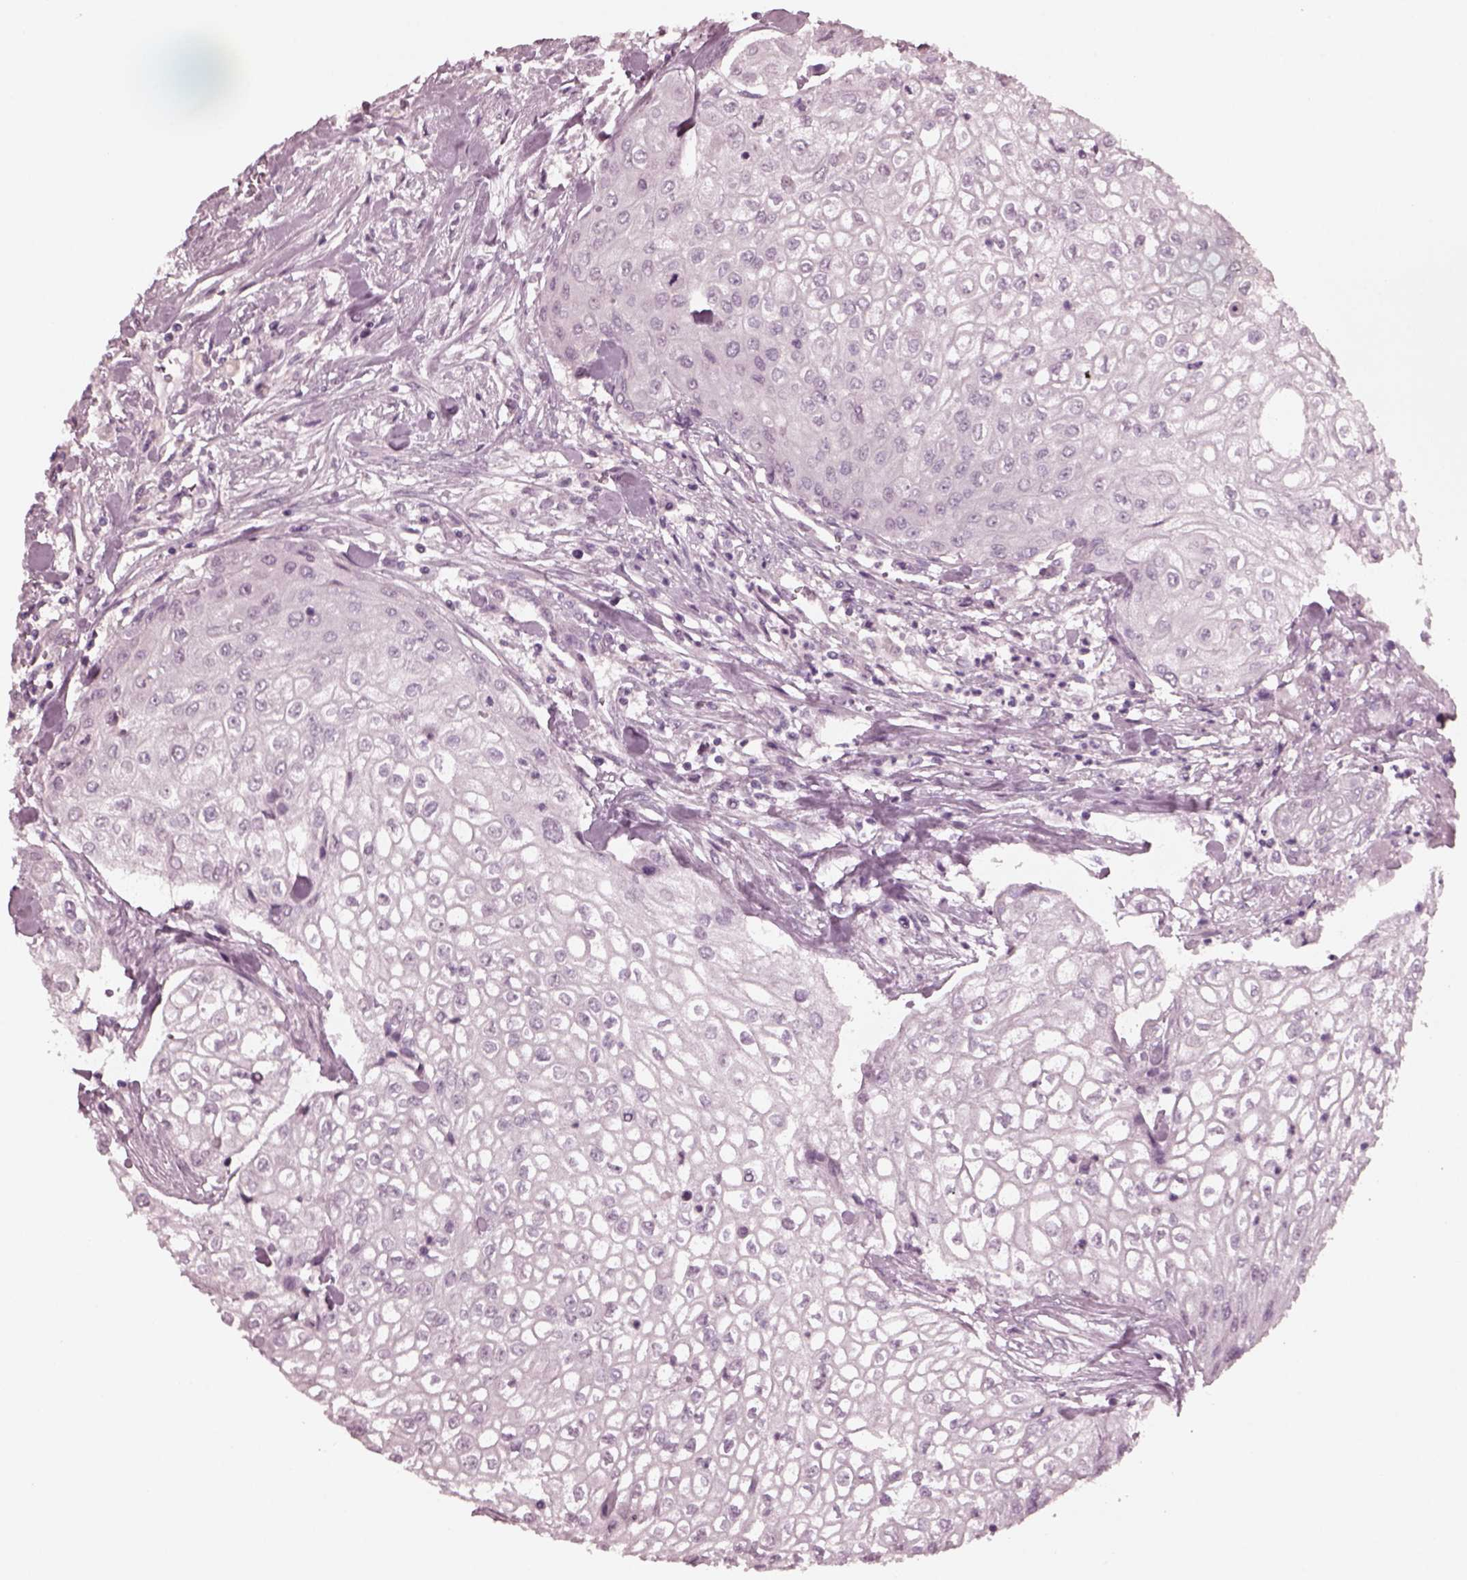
{"staining": {"intensity": "negative", "quantity": "none", "location": "none"}, "tissue": "urothelial cancer", "cell_type": "Tumor cells", "image_type": "cancer", "snomed": [{"axis": "morphology", "description": "Urothelial carcinoma, High grade"}, {"axis": "topography", "description": "Urinary bladder"}], "caption": "High-grade urothelial carcinoma stained for a protein using immunohistochemistry (IHC) reveals no positivity tumor cells.", "gene": "YY2", "patient": {"sex": "male", "age": 62}}